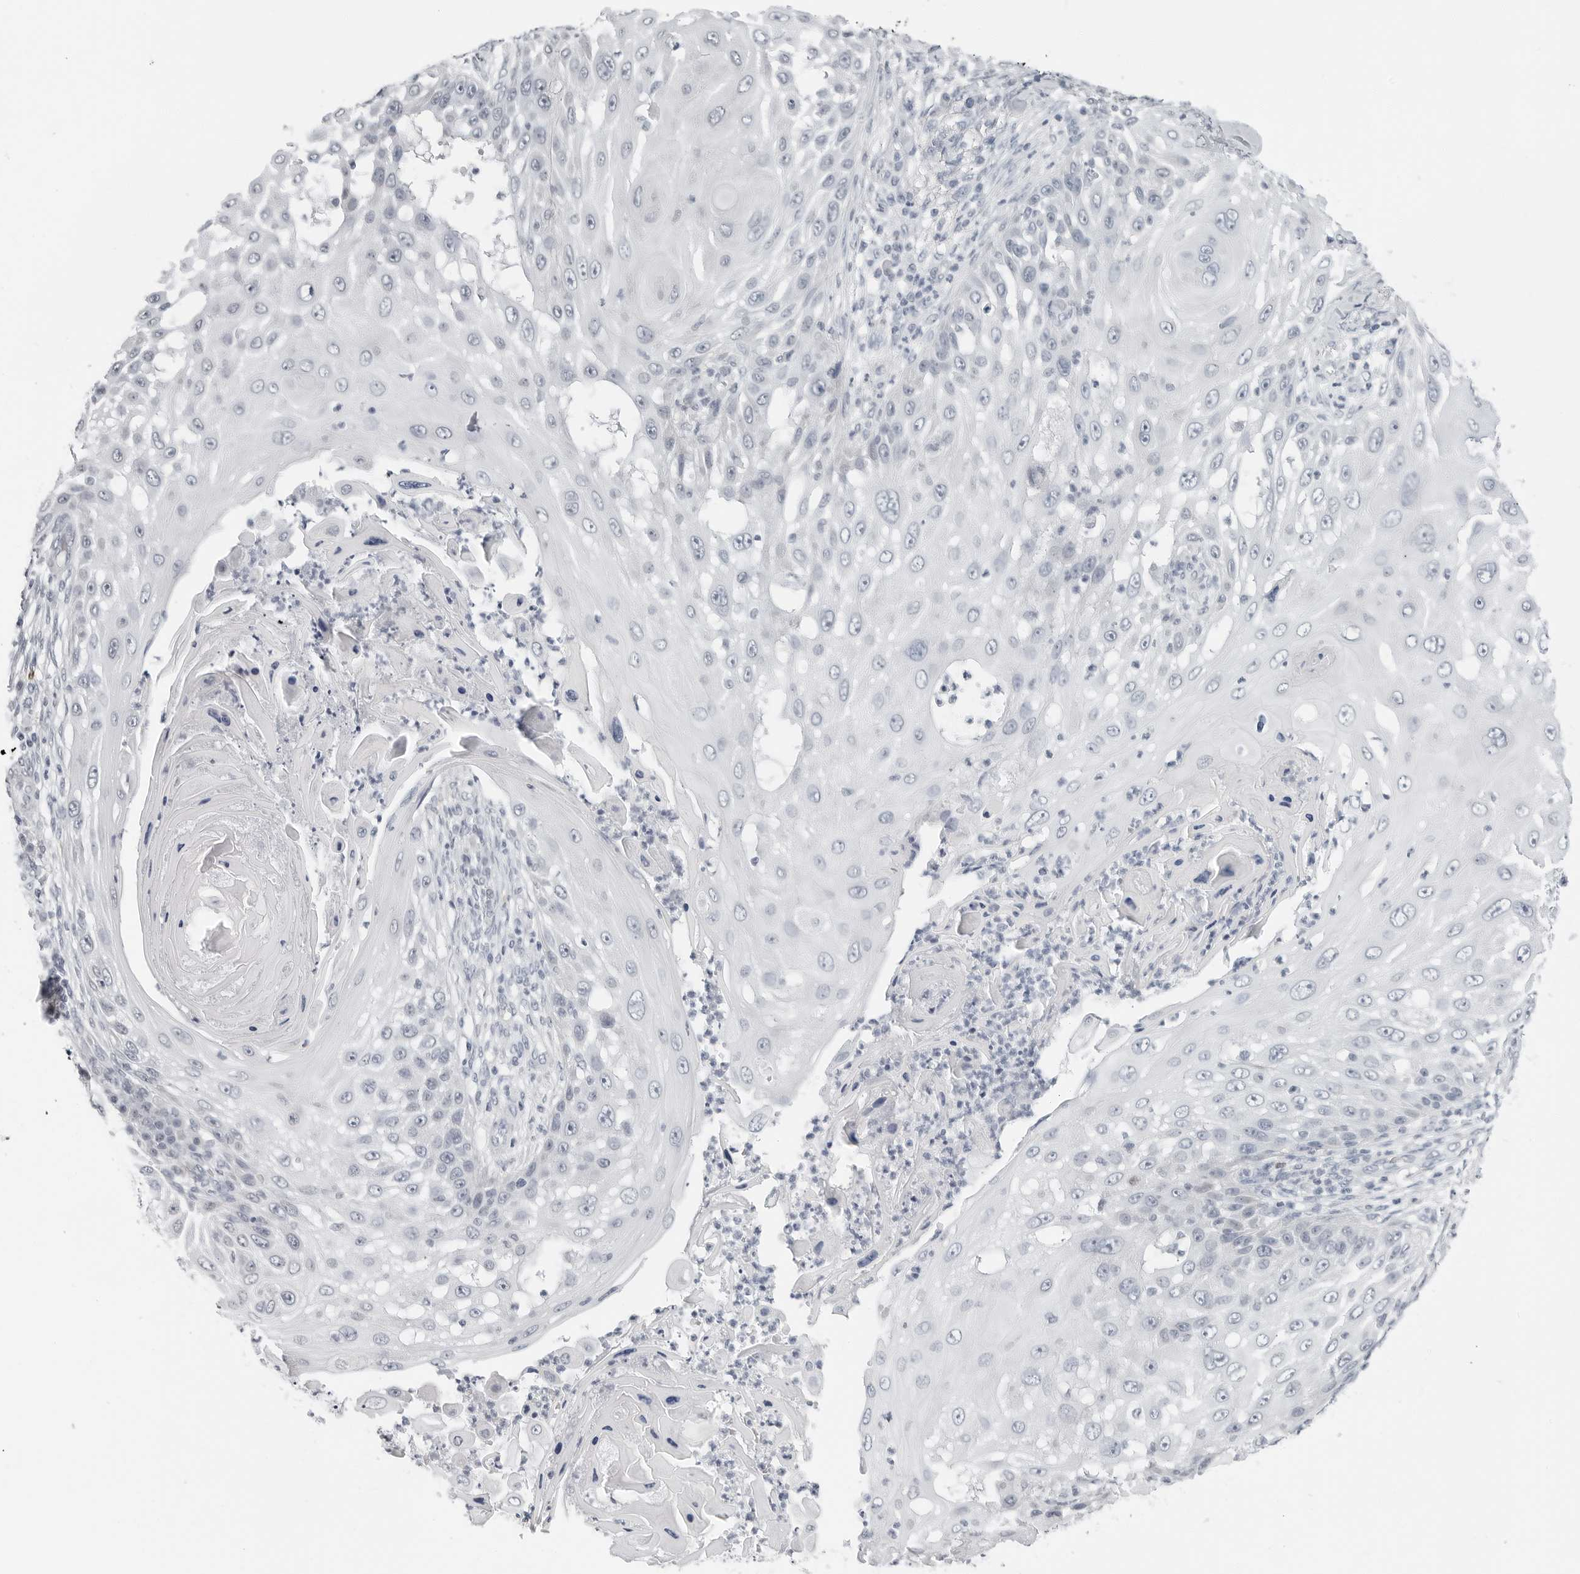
{"staining": {"intensity": "negative", "quantity": "none", "location": "none"}, "tissue": "skin cancer", "cell_type": "Tumor cells", "image_type": "cancer", "snomed": [{"axis": "morphology", "description": "Squamous cell carcinoma, NOS"}, {"axis": "topography", "description": "Skin"}], "caption": "Immunohistochemical staining of human skin squamous cell carcinoma displays no significant expression in tumor cells. (Stains: DAB (3,3'-diaminobenzidine) IHC with hematoxylin counter stain, Microscopy: brightfield microscopy at high magnification).", "gene": "XIRP1", "patient": {"sex": "female", "age": 44}}